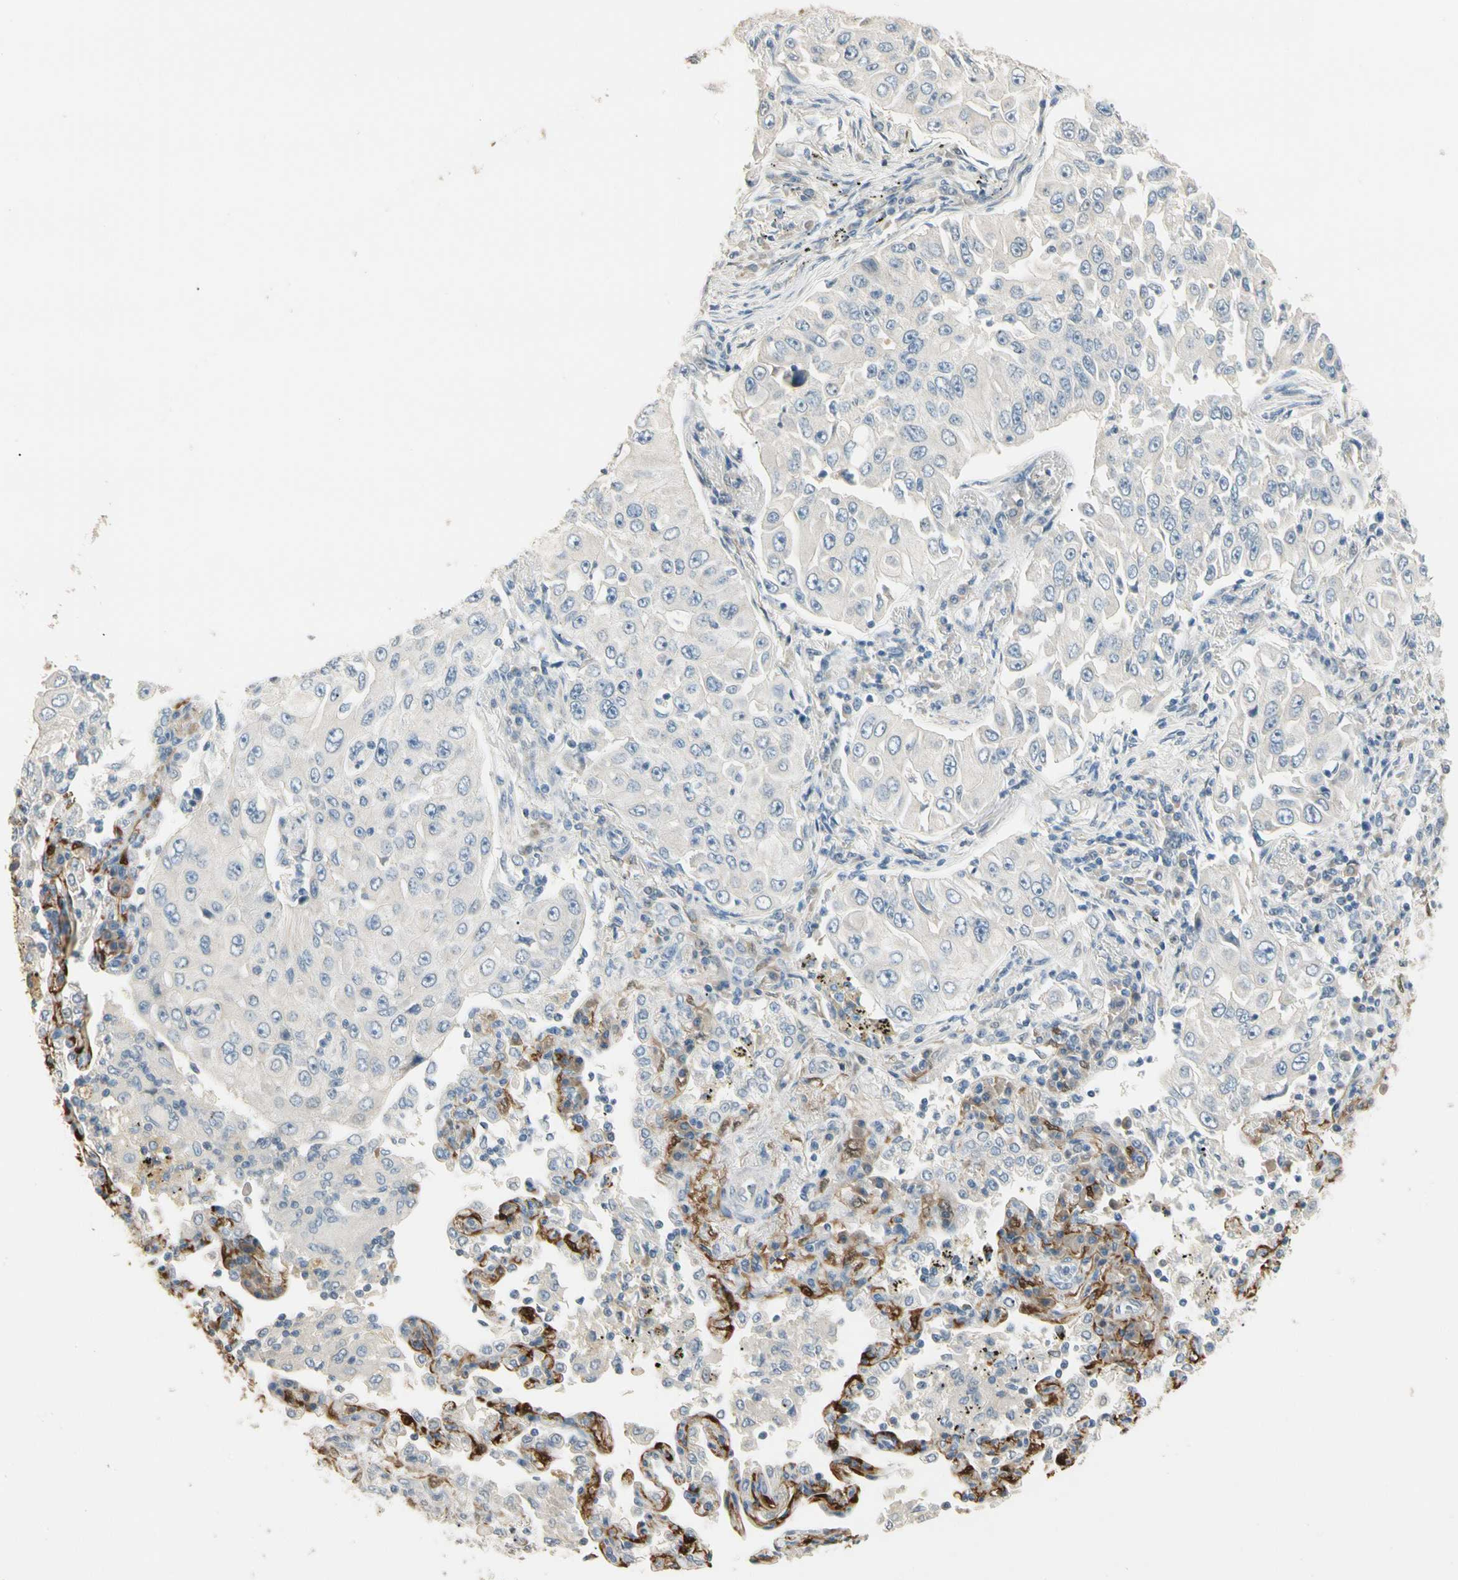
{"staining": {"intensity": "negative", "quantity": "none", "location": "none"}, "tissue": "lung cancer", "cell_type": "Tumor cells", "image_type": "cancer", "snomed": [{"axis": "morphology", "description": "Adenocarcinoma, NOS"}, {"axis": "topography", "description": "Lung"}], "caption": "Immunohistochemistry (IHC) micrograph of neoplastic tissue: lung adenocarcinoma stained with DAB (3,3'-diaminobenzidine) displays no significant protein expression in tumor cells.", "gene": "GNE", "patient": {"sex": "male", "age": 84}}